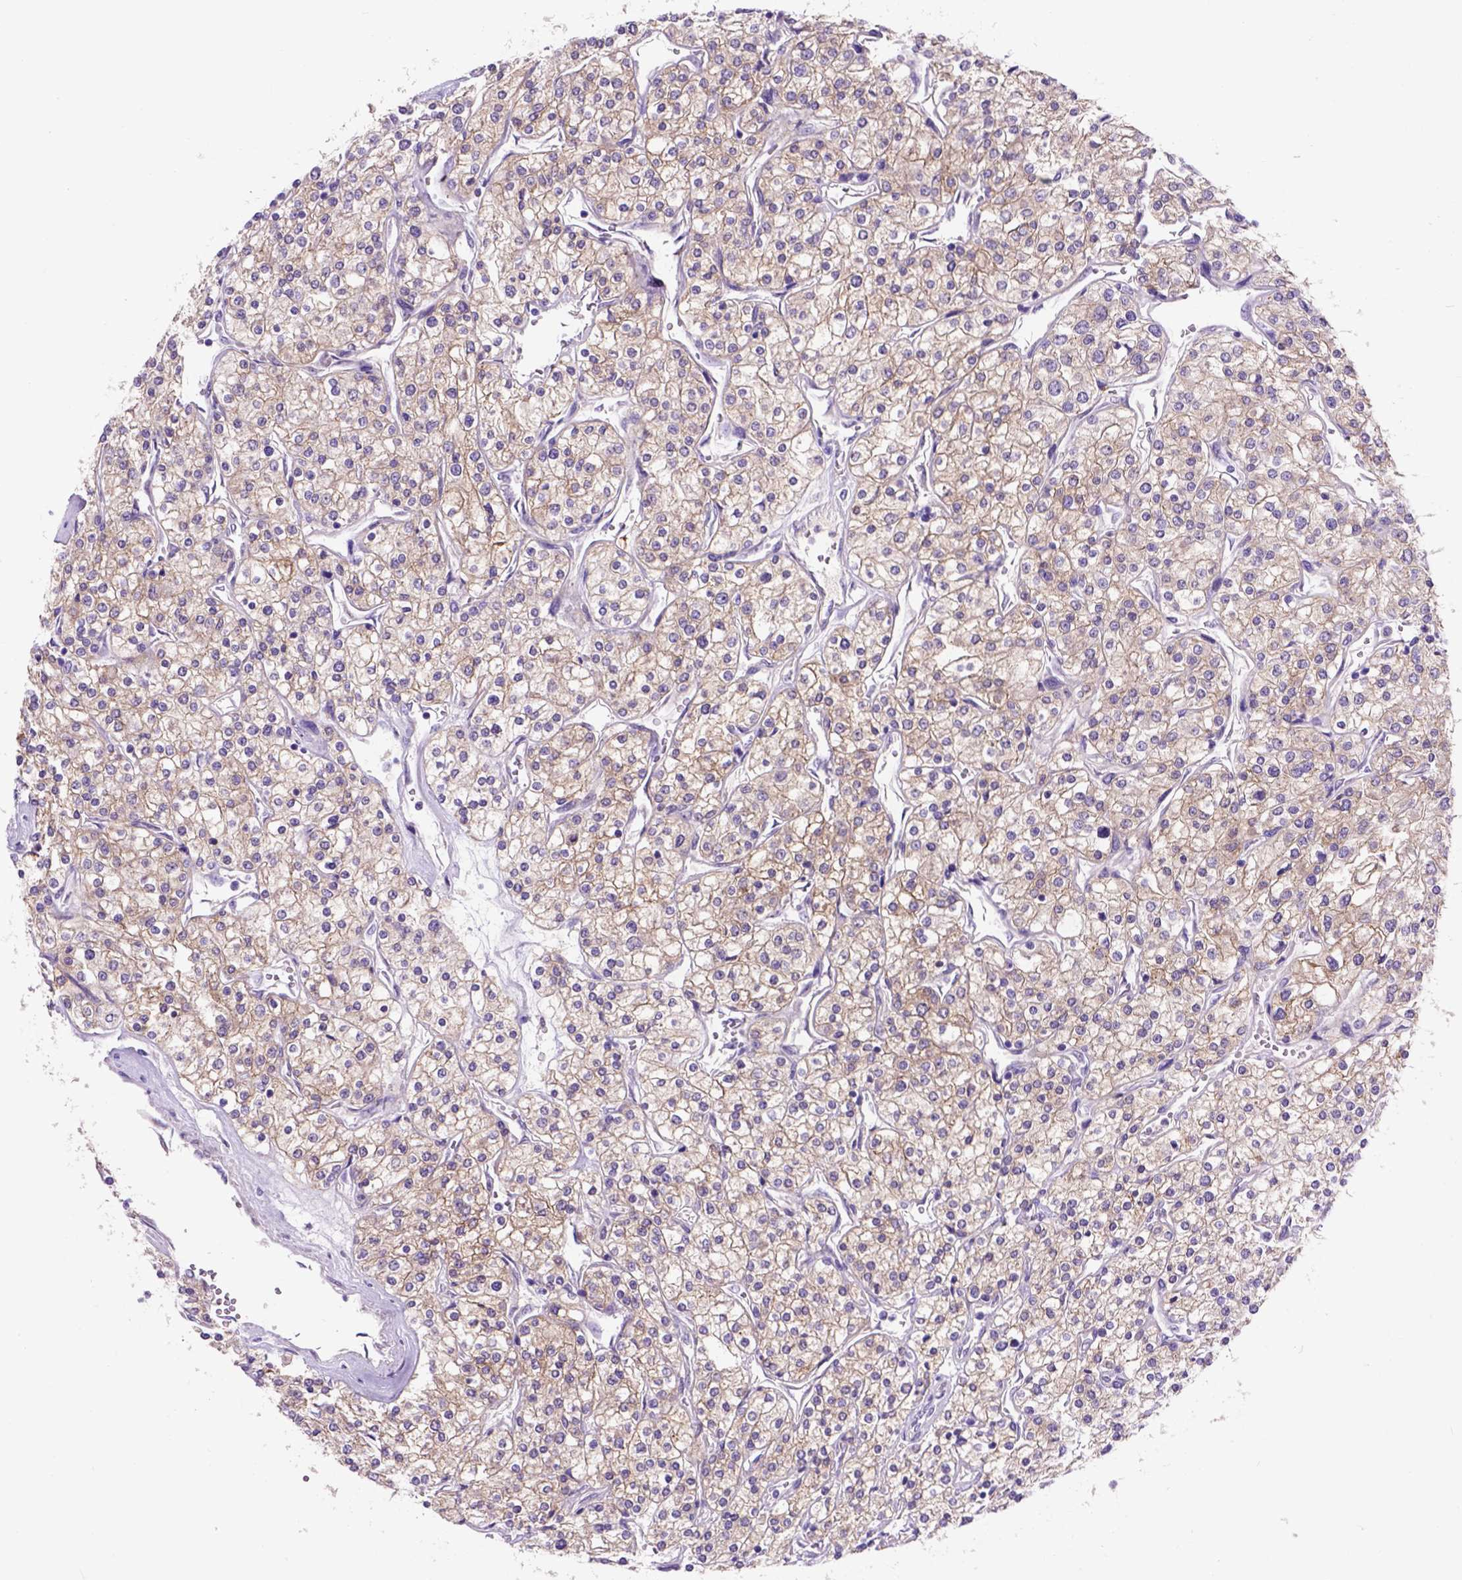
{"staining": {"intensity": "negative", "quantity": "none", "location": "none"}, "tissue": "renal cancer", "cell_type": "Tumor cells", "image_type": "cancer", "snomed": [{"axis": "morphology", "description": "Adenocarcinoma, NOS"}, {"axis": "topography", "description": "Kidney"}], "caption": "DAB (3,3'-diaminobenzidine) immunohistochemical staining of adenocarcinoma (renal) demonstrates no significant expression in tumor cells.", "gene": "EGFR", "patient": {"sex": "male", "age": 80}}